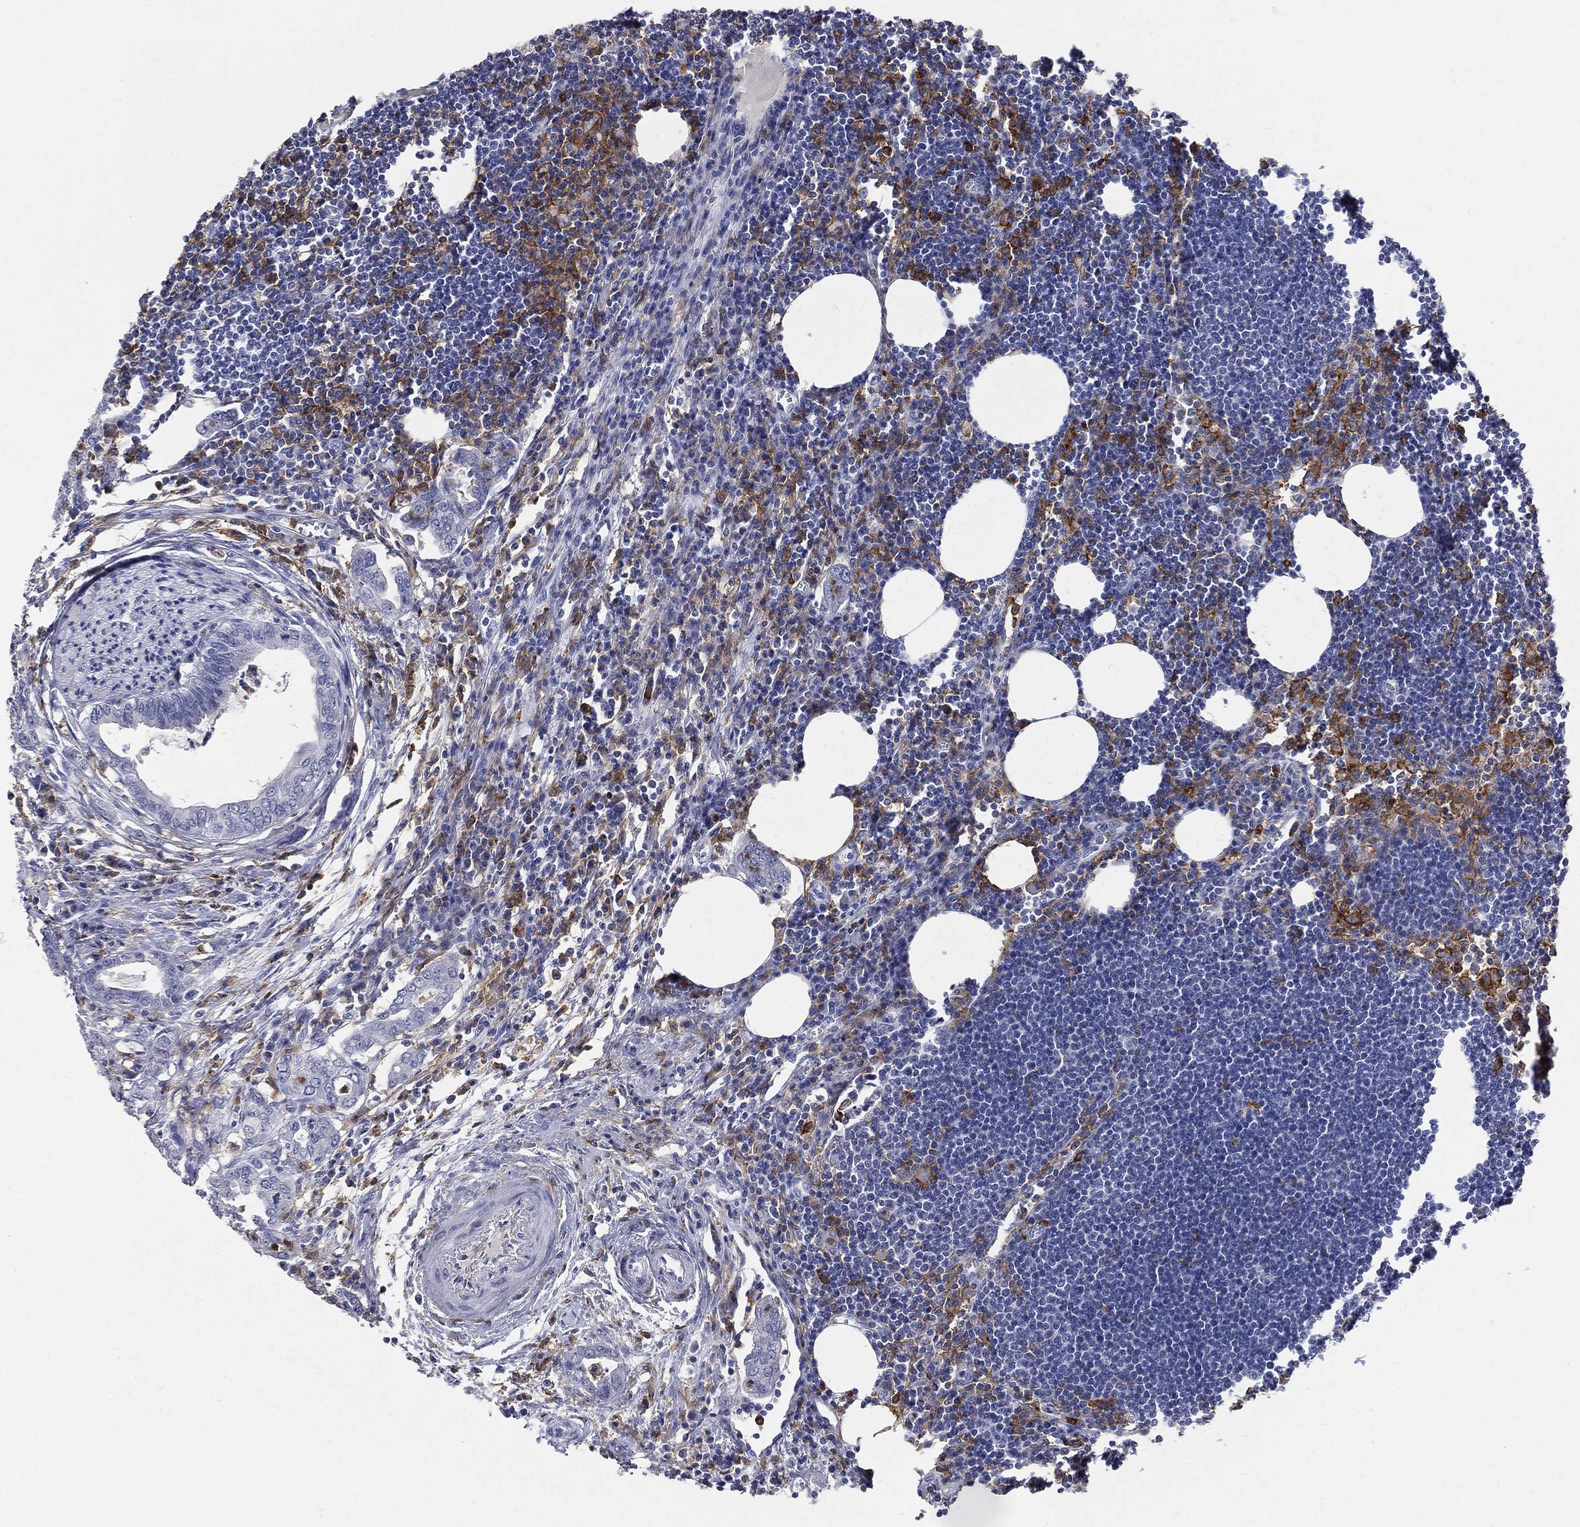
{"staining": {"intensity": "strong", "quantity": "<25%", "location": "cytoplasmic/membranous"}, "tissue": "lymph node", "cell_type": "Non-germinal center cells", "image_type": "normal", "snomed": [{"axis": "morphology", "description": "Normal tissue, NOS"}, {"axis": "topography", "description": "Lymph node"}], "caption": "Approximately <25% of non-germinal center cells in unremarkable lymph node display strong cytoplasmic/membranous protein staining as visualized by brown immunohistochemical staining.", "gene": "CD33", "patient": {"sex": "female", "age": 67}}